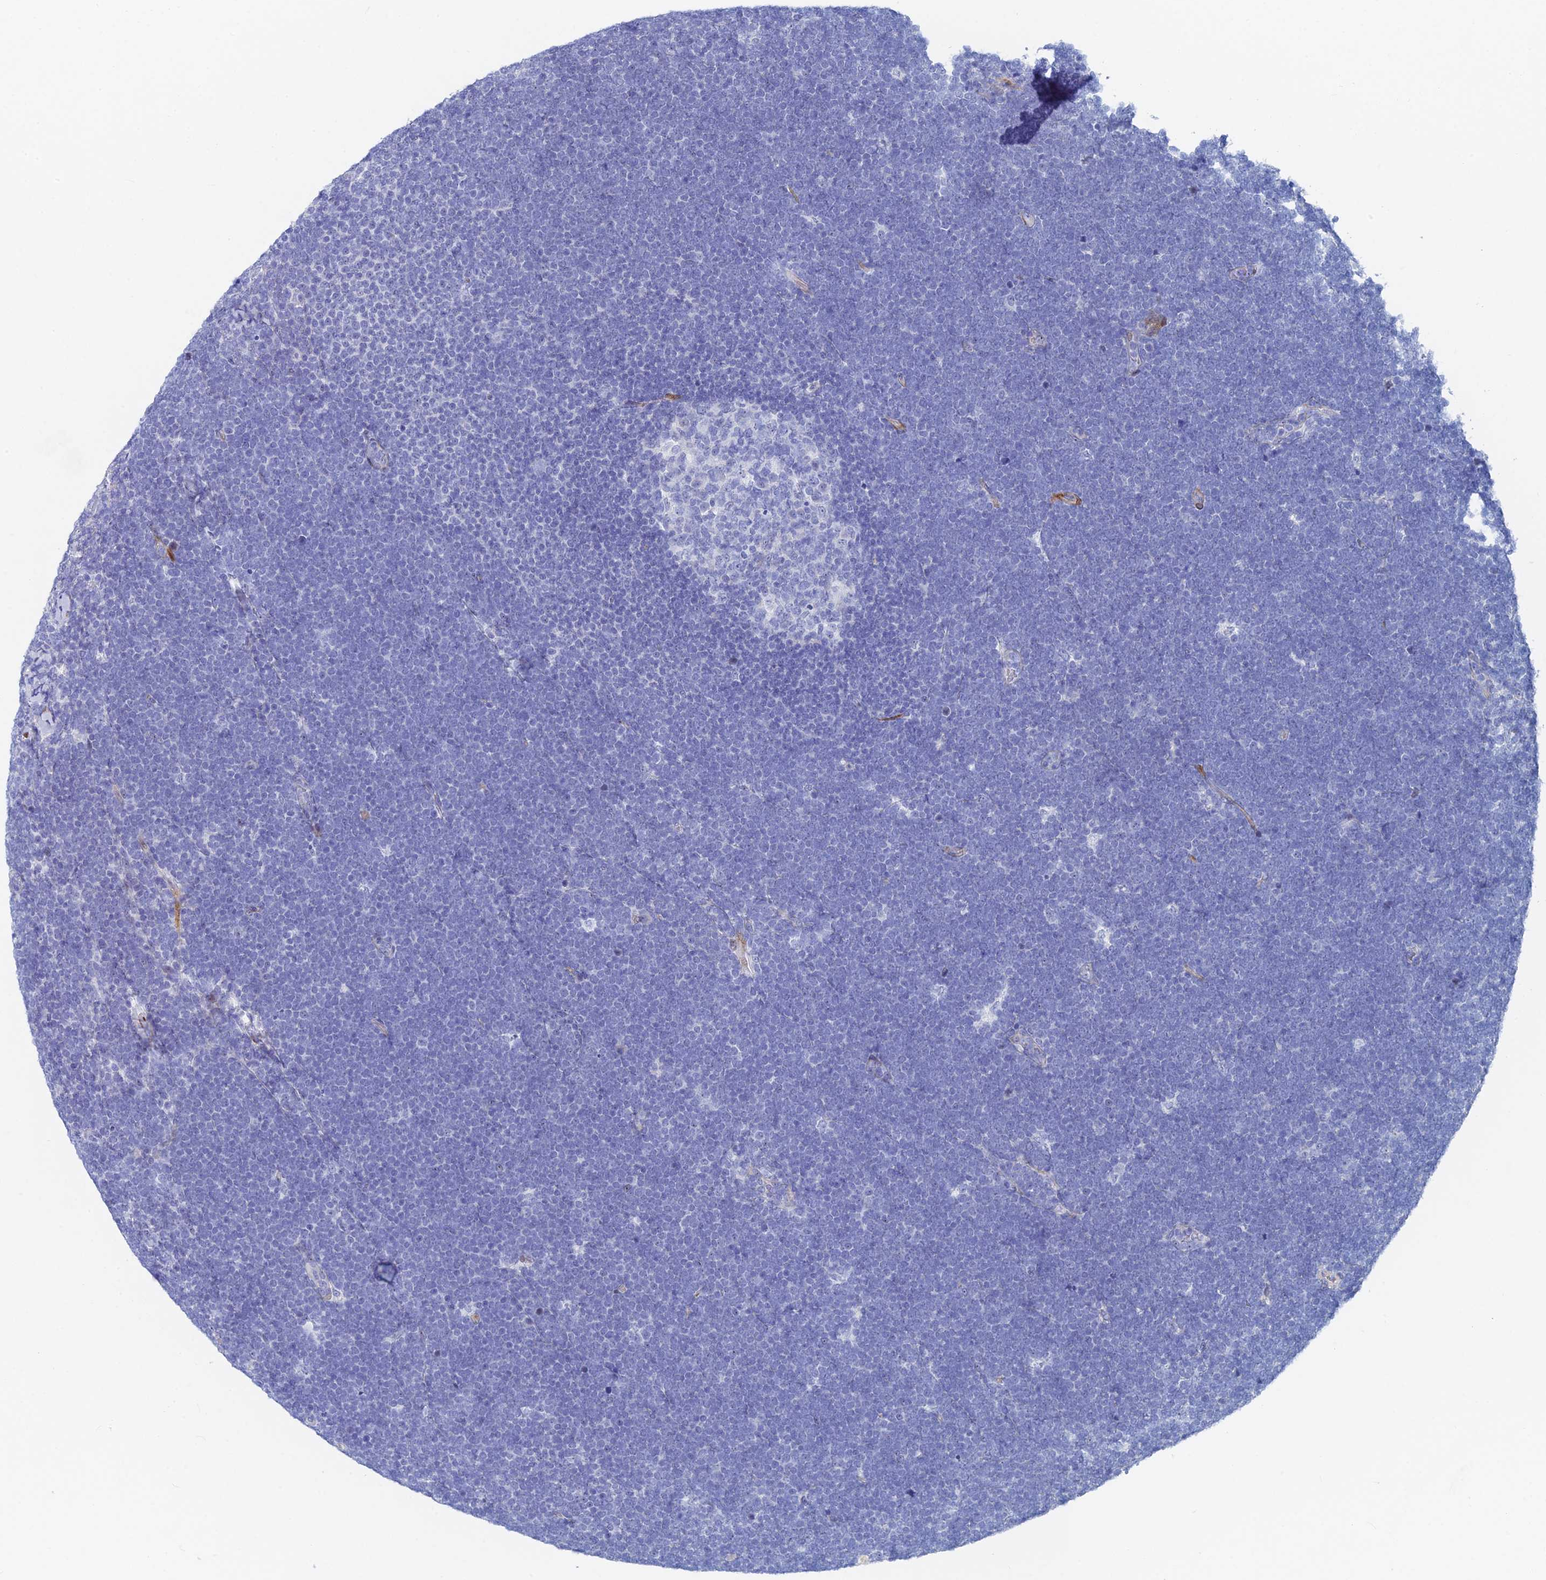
{"staining": {"intensity": "negative", "quantity": "none", "location": "none"}, "tissue": "lymphoma", "cell_type": "Tumor cells", "image_type": "cancer", "snomed": [{"axis": "morphology", "description": "Malignant lymphoma, non-Hodgkin's type, High grade"}, {"axis": "topography", "description": "Lymph node"}], "caption": "Tumor cells show no significant expression in lymphoma. (DAB (3,3'-diaminobenzidine) immunohistochemistry (IHC) with hematoxylin counter stain).", "gene": "DRGX", "patient": {"sex": "male", "age": 13}}